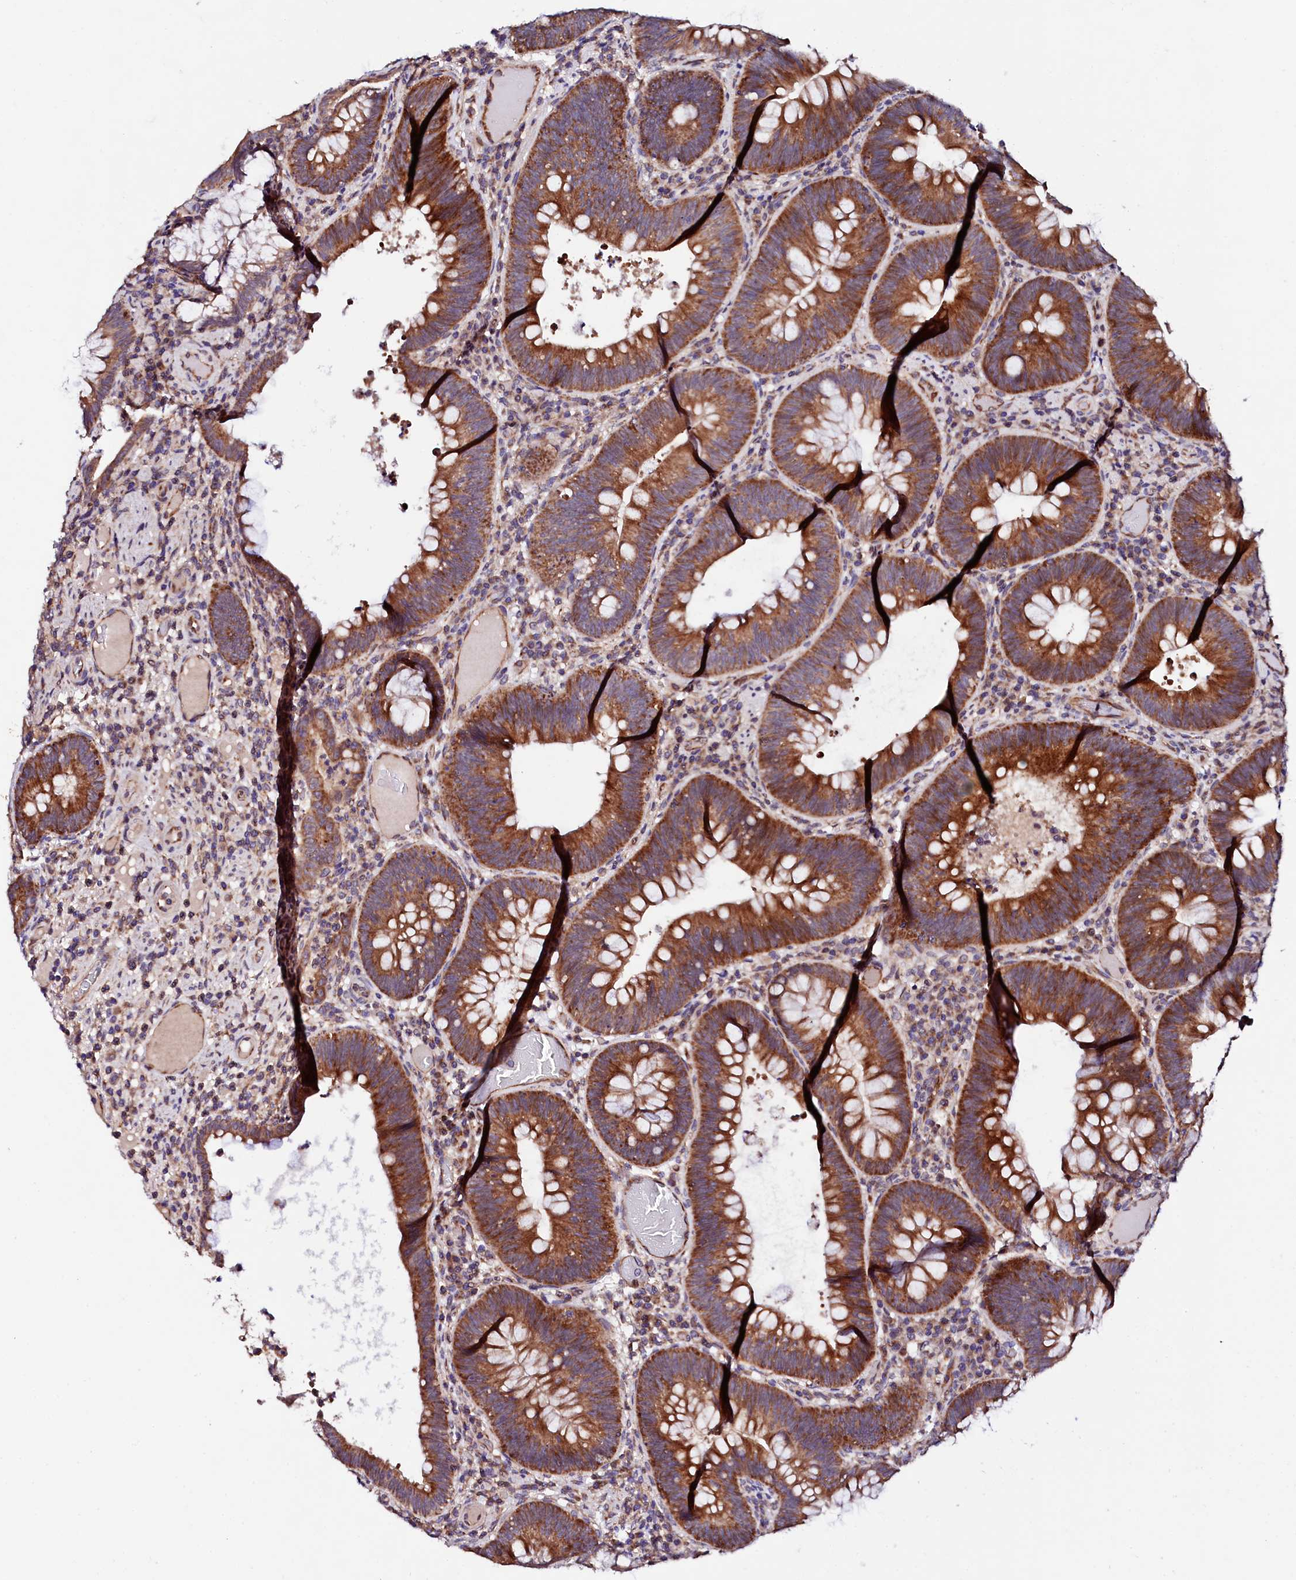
{"staining": {"intensity": "strong", "quantity": ">75%", "location": "cytoplasmic/membranous"}, "tissue": "colorectal cancer", "cell_type": "Tumor cells", "image_type": "cancer", "snomed": [{"axis": "morphology", "description": "Adenocarcinoma, NOS"}, {"axis": "topography", "description": "Rectum"}], "caption": "DAB (3,3'-diaminobenzidine) immunohistochemical staining of colorectal adenocarcinoma displays strong cytoplasmic/membranous protein expression in approximately >75% of tumor cells.", "gene": "UBE3C", "patient": {"sex": "female", "age": 75}}